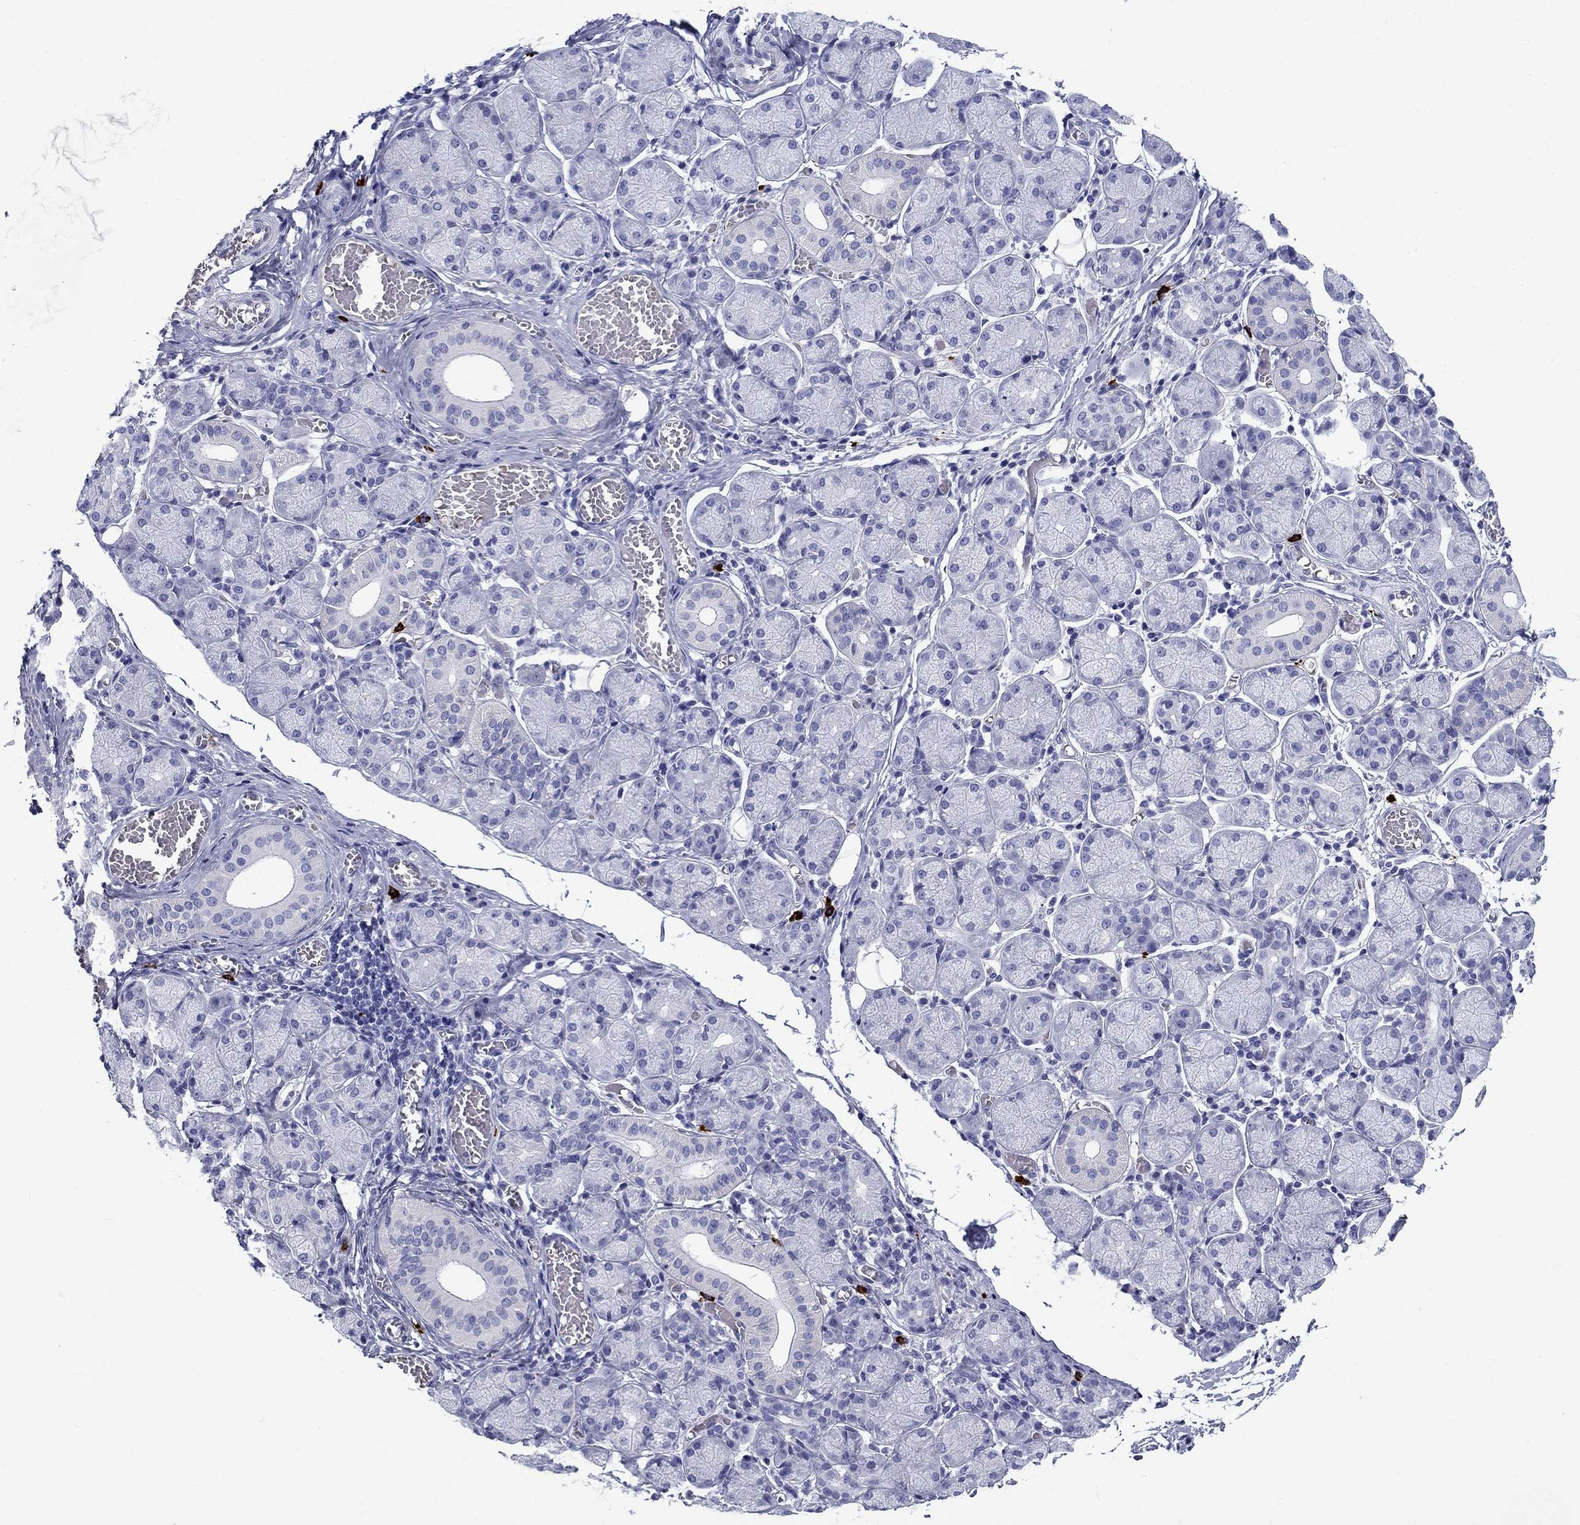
{"staining": {"intensity": "weak", "quantity": "<25%", "location": "cytoplasmic/membranous"}, "tissue": "salivary gland", "cell_type": "Glandular cells", "image_type": "normal", "snomed": [{"axis": "morphology", "description": "Normal tissue, NOS"}, {"axis": "topography", "description": "Salivary gland"}, {"axis": "topography", "description": "Peripheral nerve tissue"}], "caption": "IHC of benign human salivary gland exhibits no positivity in glandular cells.", "gene": "CD40LG", "patient": {"sex": "female", "age": 24}}